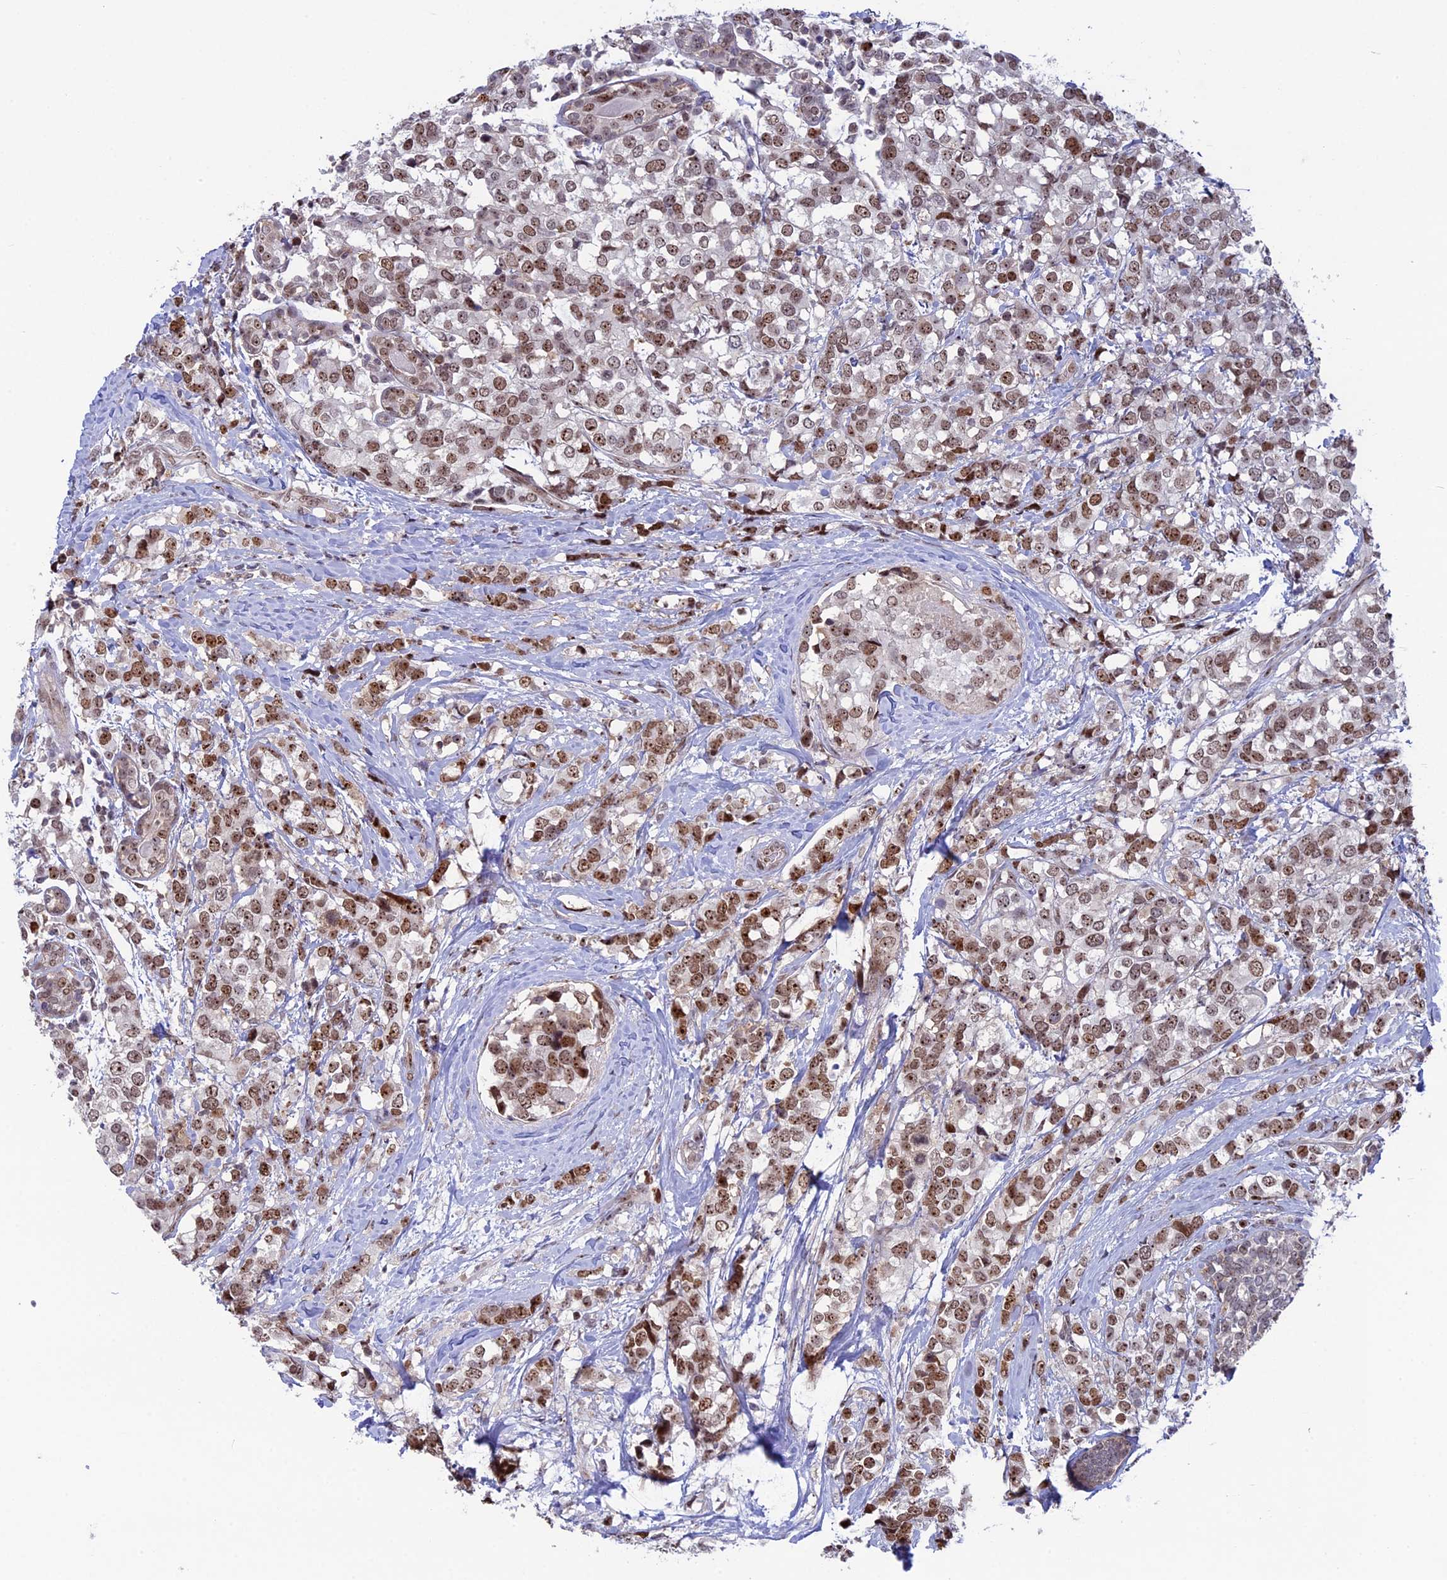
{"staining": {"intensity": "moderate", "quantity": ">75%", "location": "nuclear"}, "tissue": "breast cancer", "cell_type": "Tumor cells", "image_type": "cancer", "snomed": [{"axis": "morphology", "description": "Lobular carcinoma"}, {"axis": "topography", "description": "Breast"}], "caption": "Breast cancer (lobular carcinoma) tissue reveals moderate nuclear positivity in approximately >75% of tumor cells (DAB (3,3'-diaminobenzidine) IHC, brown staining for protein, blue staining for nuclei).", "gene": "CCDC86", "patient": {"sex": "female", "age": 59}}